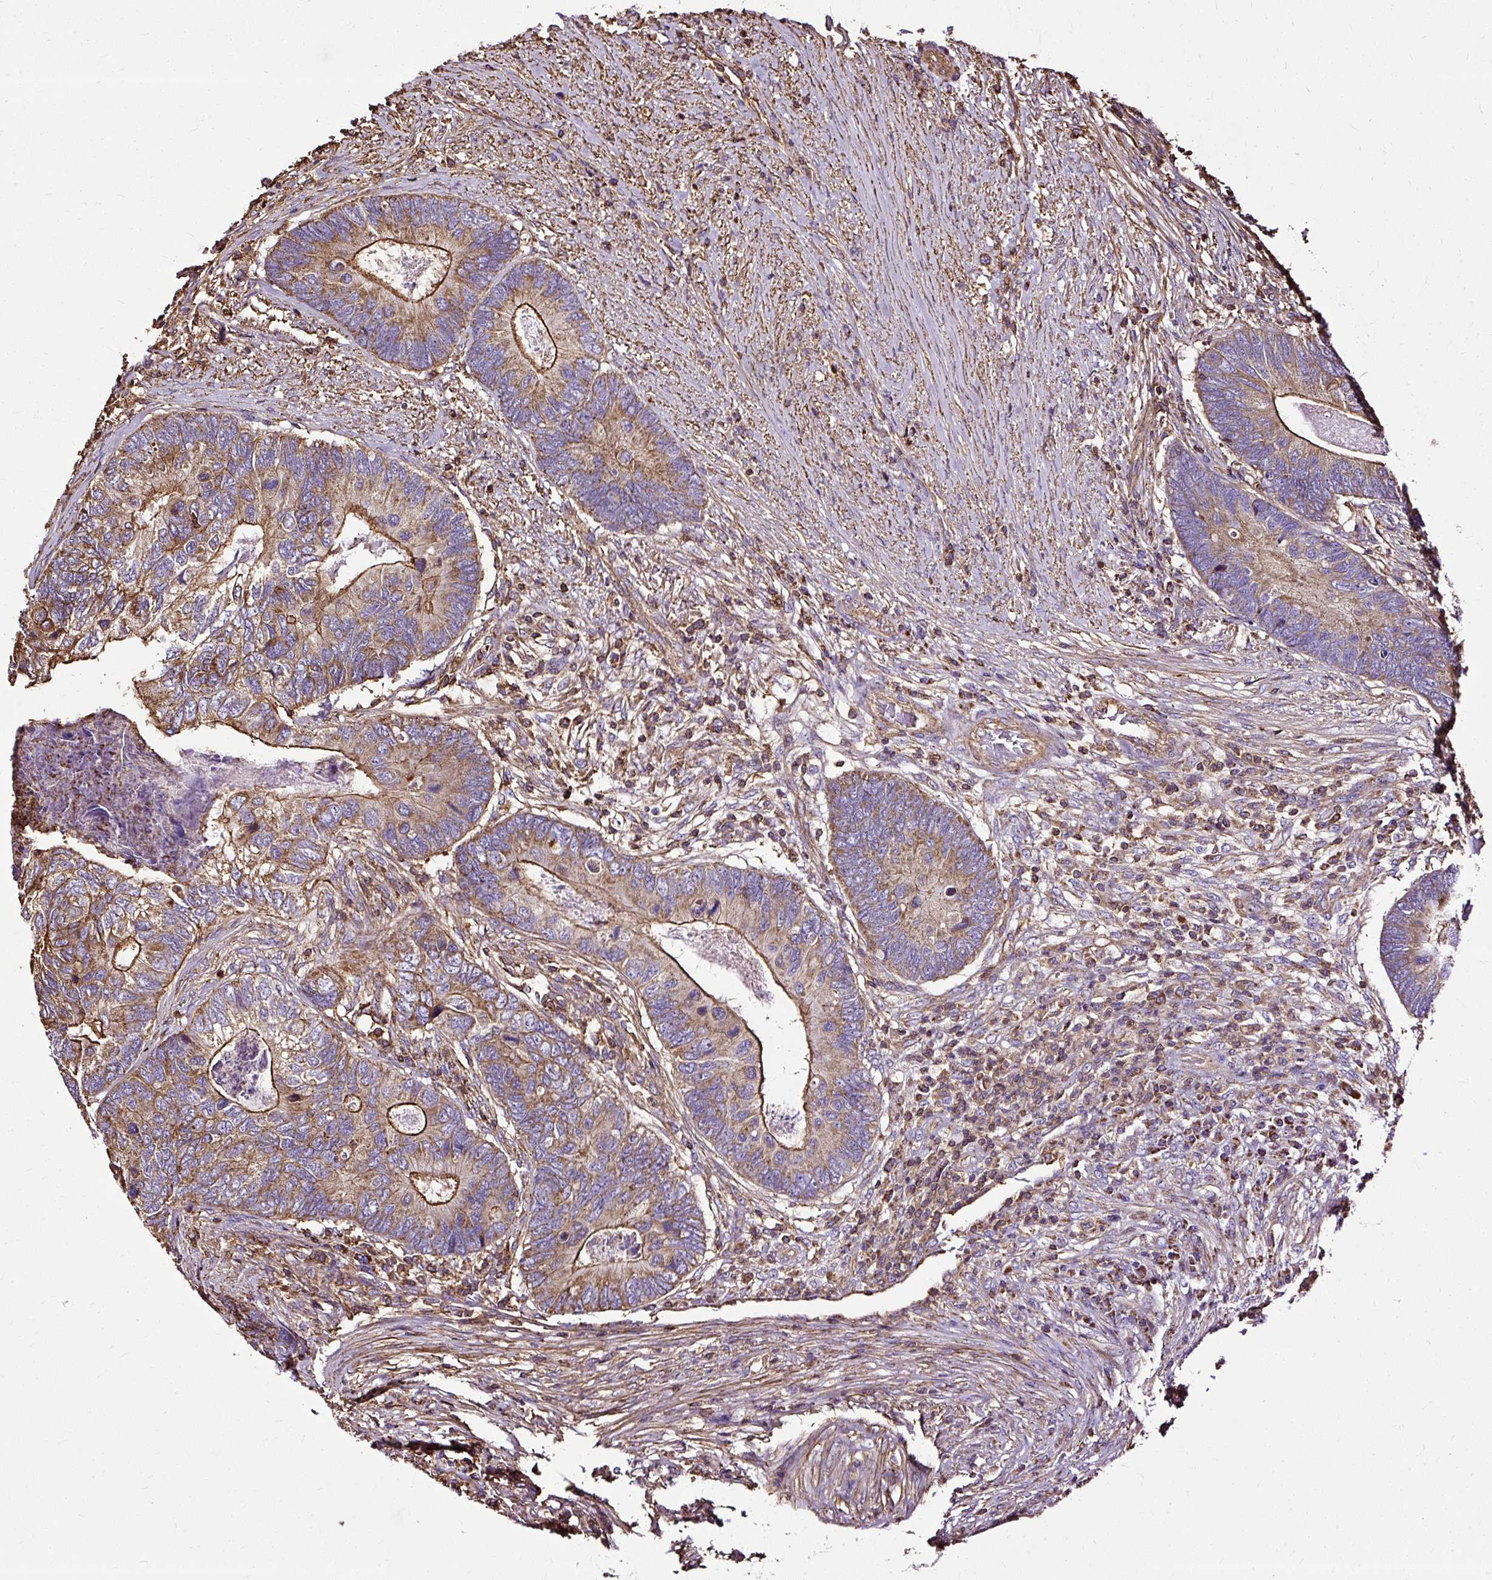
{"staining": {"intensity": "moderate", "quantity": ">75%", "location": "cytoplasmic/membranous"}, "tissue": "colorectal cancer", "cell_type": "Tumor cells", "image_type": "cancer", "snomed": [{"axis": "morphology", "description": "Adenocarcinoma, NOS"}, {"axis": "topography", "description": "Colon"}], "caption": "About >75% of tumor cells in colorectal adenocarcinoma display moderate cytoplasmic/membranous protein expression as visualized by brown immunohistochemical staining.", "gene": "KLHL11", "patient": {"sex": "female", "age": 67}}